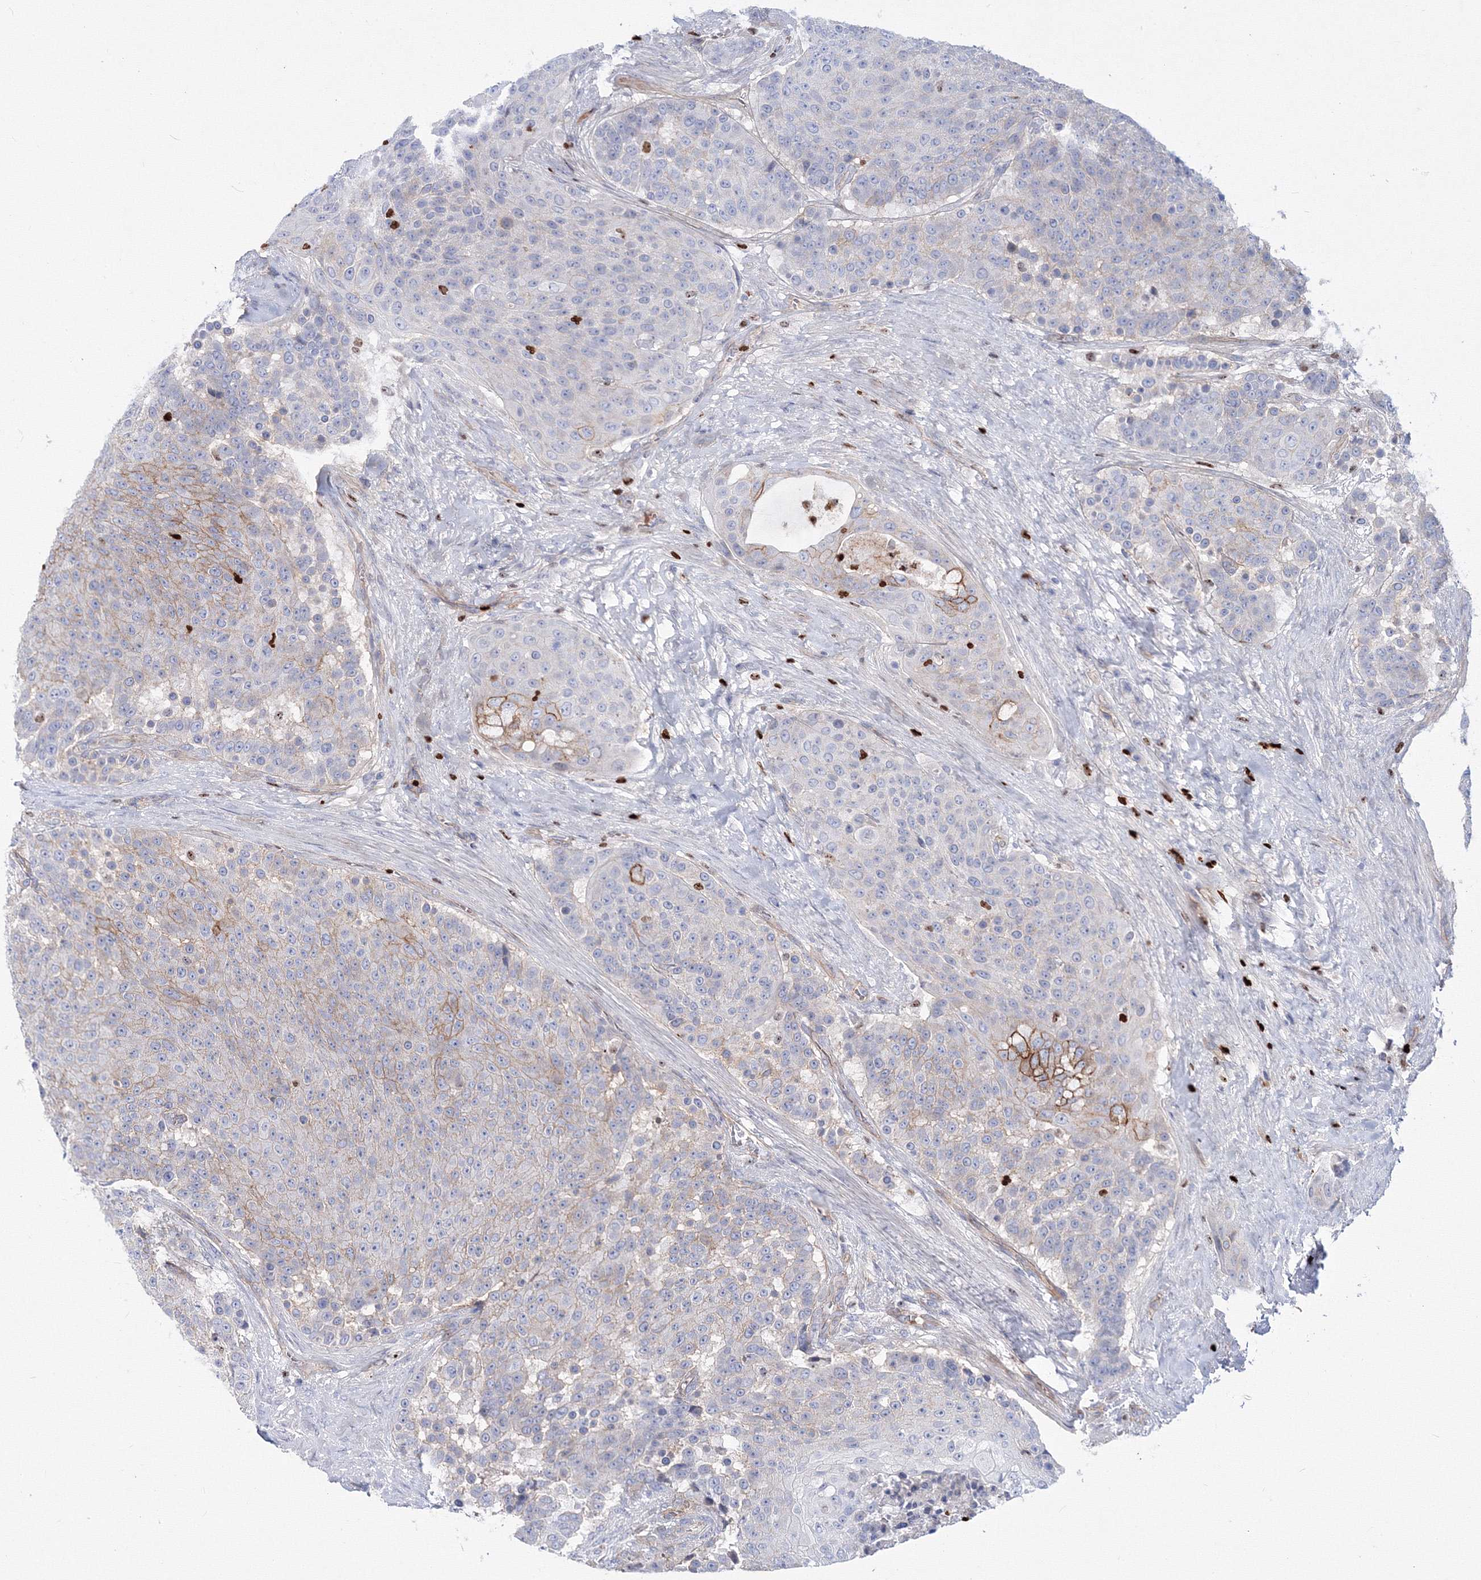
{"staining": {"intensity": "moderate", "quantity": "<25%", "location": "cytoplasmic/membranous"}, "tissue": "urothelial cancer", "cell_type": "Tumor cells", "image_type": "cancer", "snomed": [{"axis": "morphology", "description": "Urothelial carcinoma, High grade"}, {"axis": "topography", "description": "Urinary bladder"}], "caption": "This micrograph demonstrates urothelial carcinoma (high-grade) stained with immunohistochemistry (IHC) to label a protein in brown. The cytoplasmic/membranous of tumor cells show moderate positivity for the protein. Nuclei are counter-stained blue.", "gene": "C11orf52", "patient": {"sex": "female", "age": 63}}